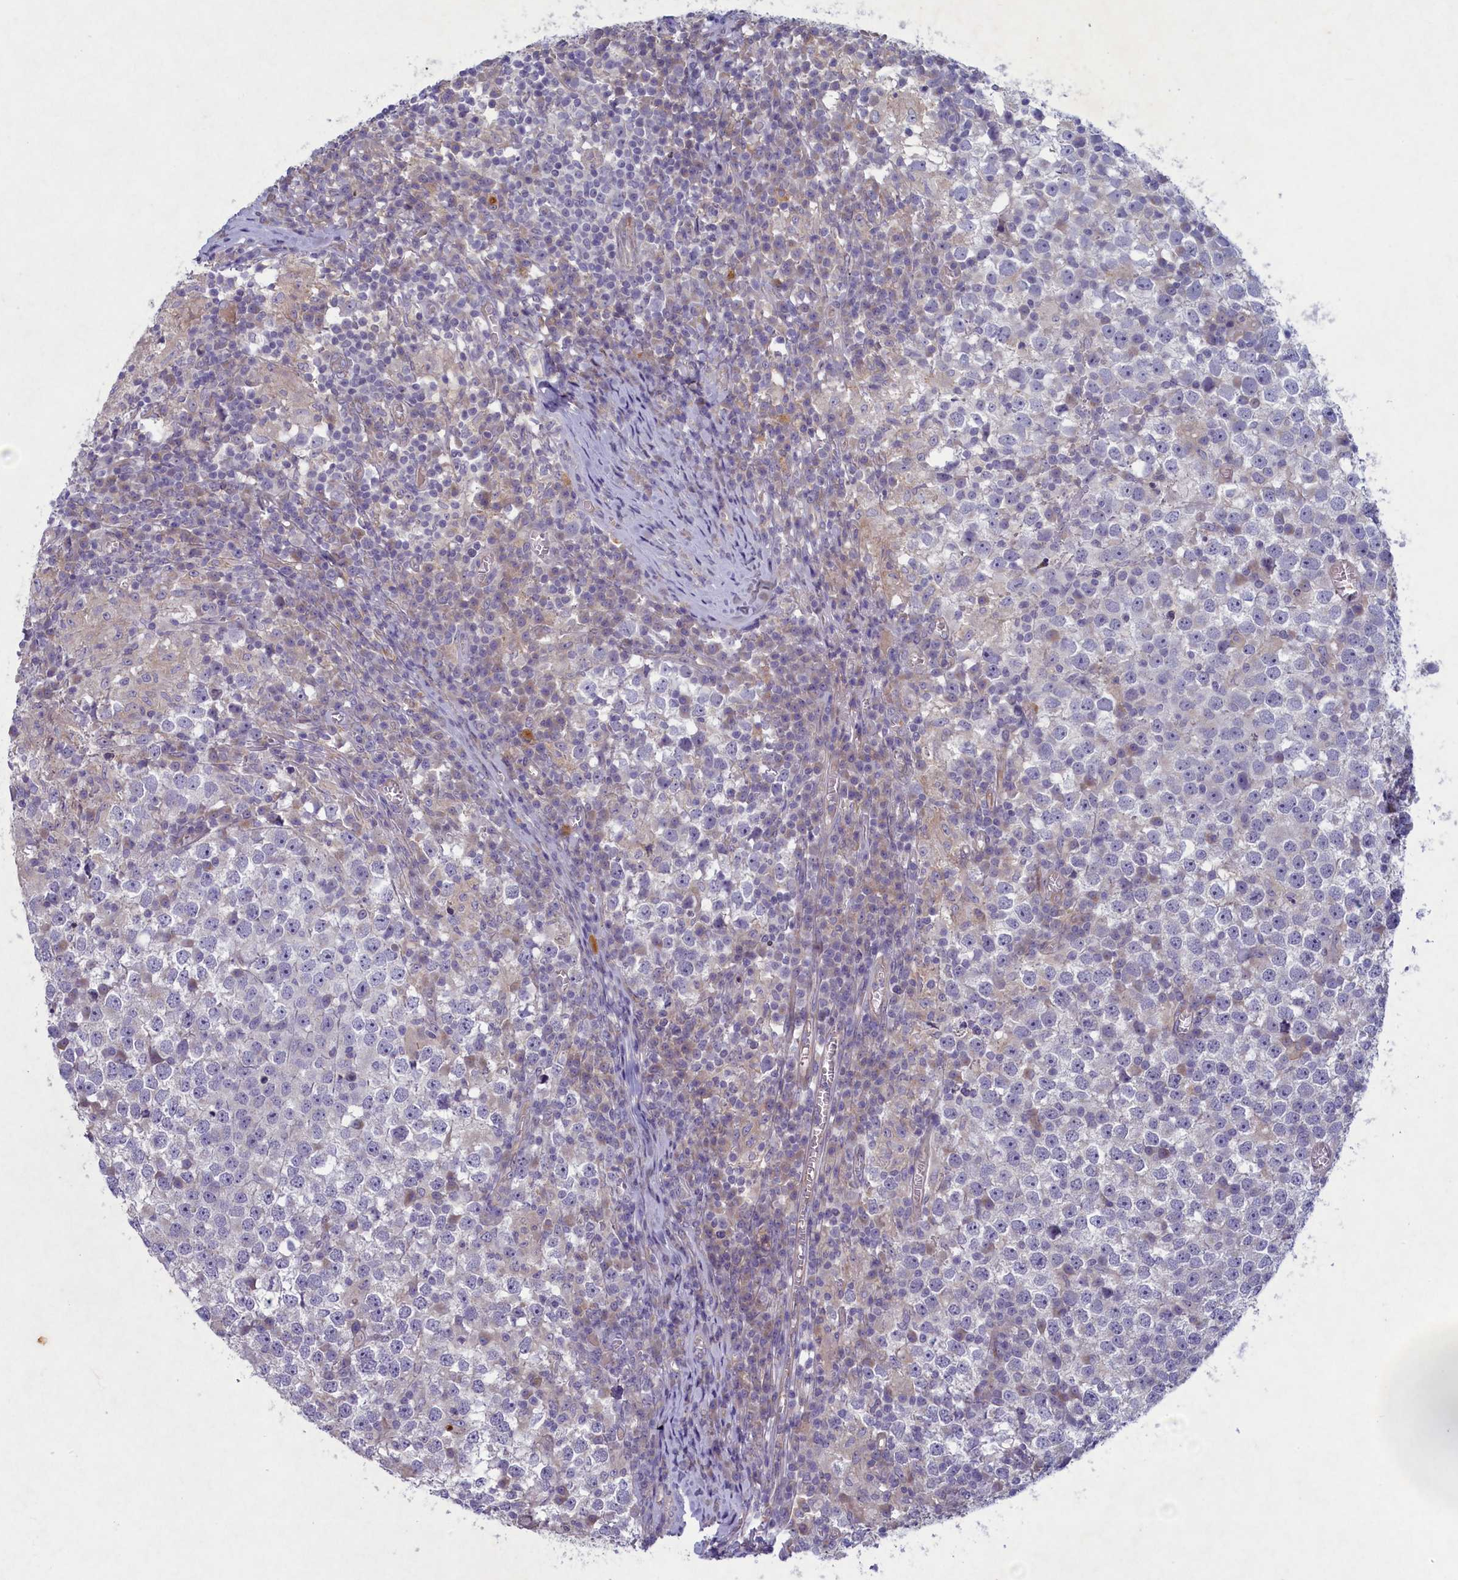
{"staining": {"intensity": "negative", "quantity": "none", "location": "none"}, "tissue": "testis cancer", "cell_type": "Tumor cells", "image_type": "cancer", "snomed": [{"axis": "morphology", "description": "Seminoma, NOS"}, {"axis": "topography", "description": "Testis"}], "caption": "Immunohistochemistry (IHC) of testis cancer (seminoma) demonstrates no positivity in tumor cells.", "gene": "PLEKHG6", "patient": {"sex": "male", "age": 65}}